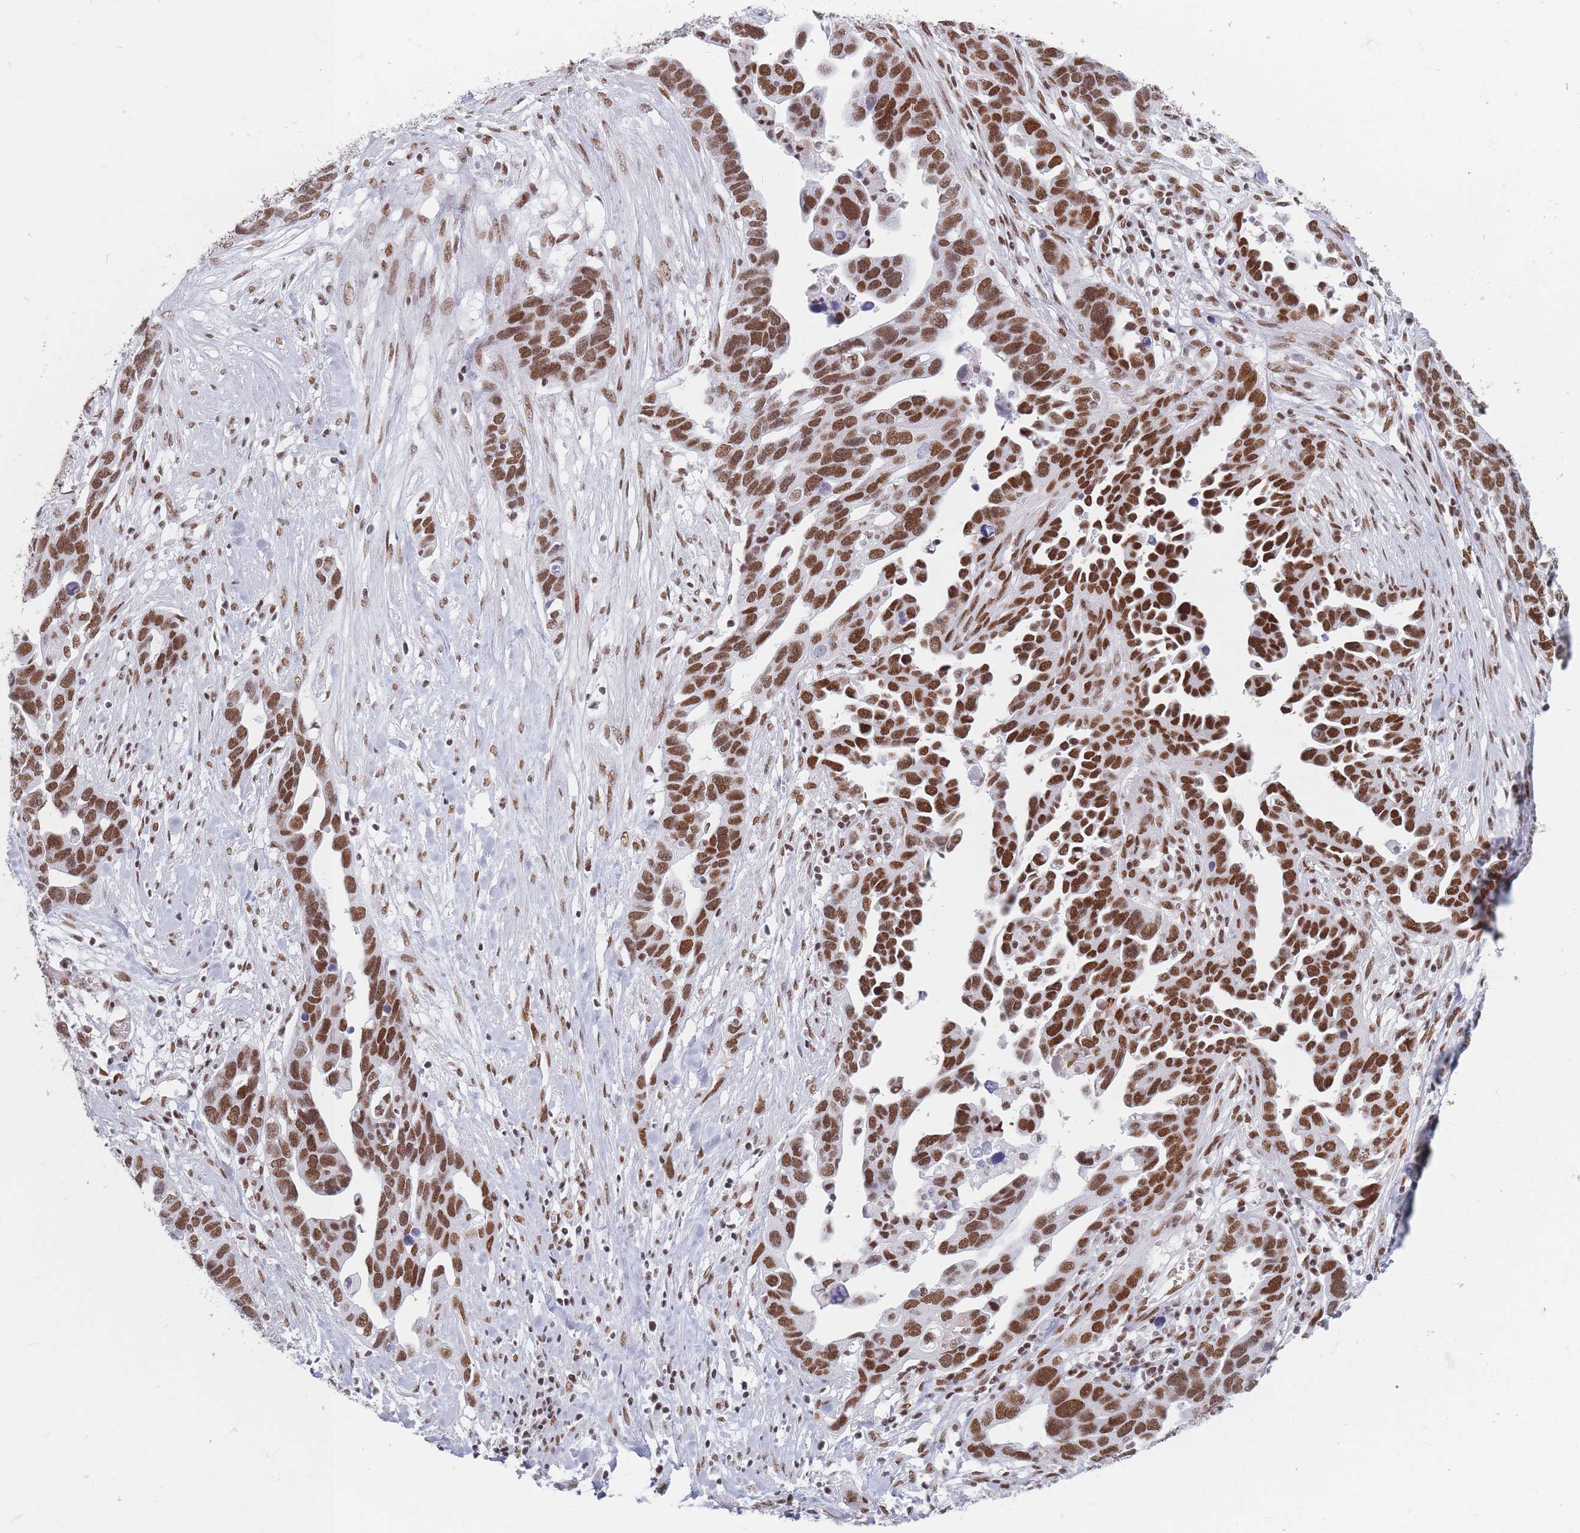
{"staining": {"intensity": "moderate", "quantity": ">75%", "location": "nuclear"}, "tissue": "ovarian cancer", "cell_type": "Tumor cells", "image_type": "cancer", "snomed": [{"axis": "morphology", "description": "Cystadenocarcinoma, serous, NOS"}, {"axis": "topography", "description": "Ovary"}], "caption": "Tumor cells display medium levels of moderate nuclear staining in approximately >75% of cells in ovarian serous cystadenocarcinoma. (DAB (3,3'-diaminobenzidine) IHC, brown staining for protein, blue staining for nuclei).", "gene": "SAFB2", "patient": {"sex": "female", "age": 54}}